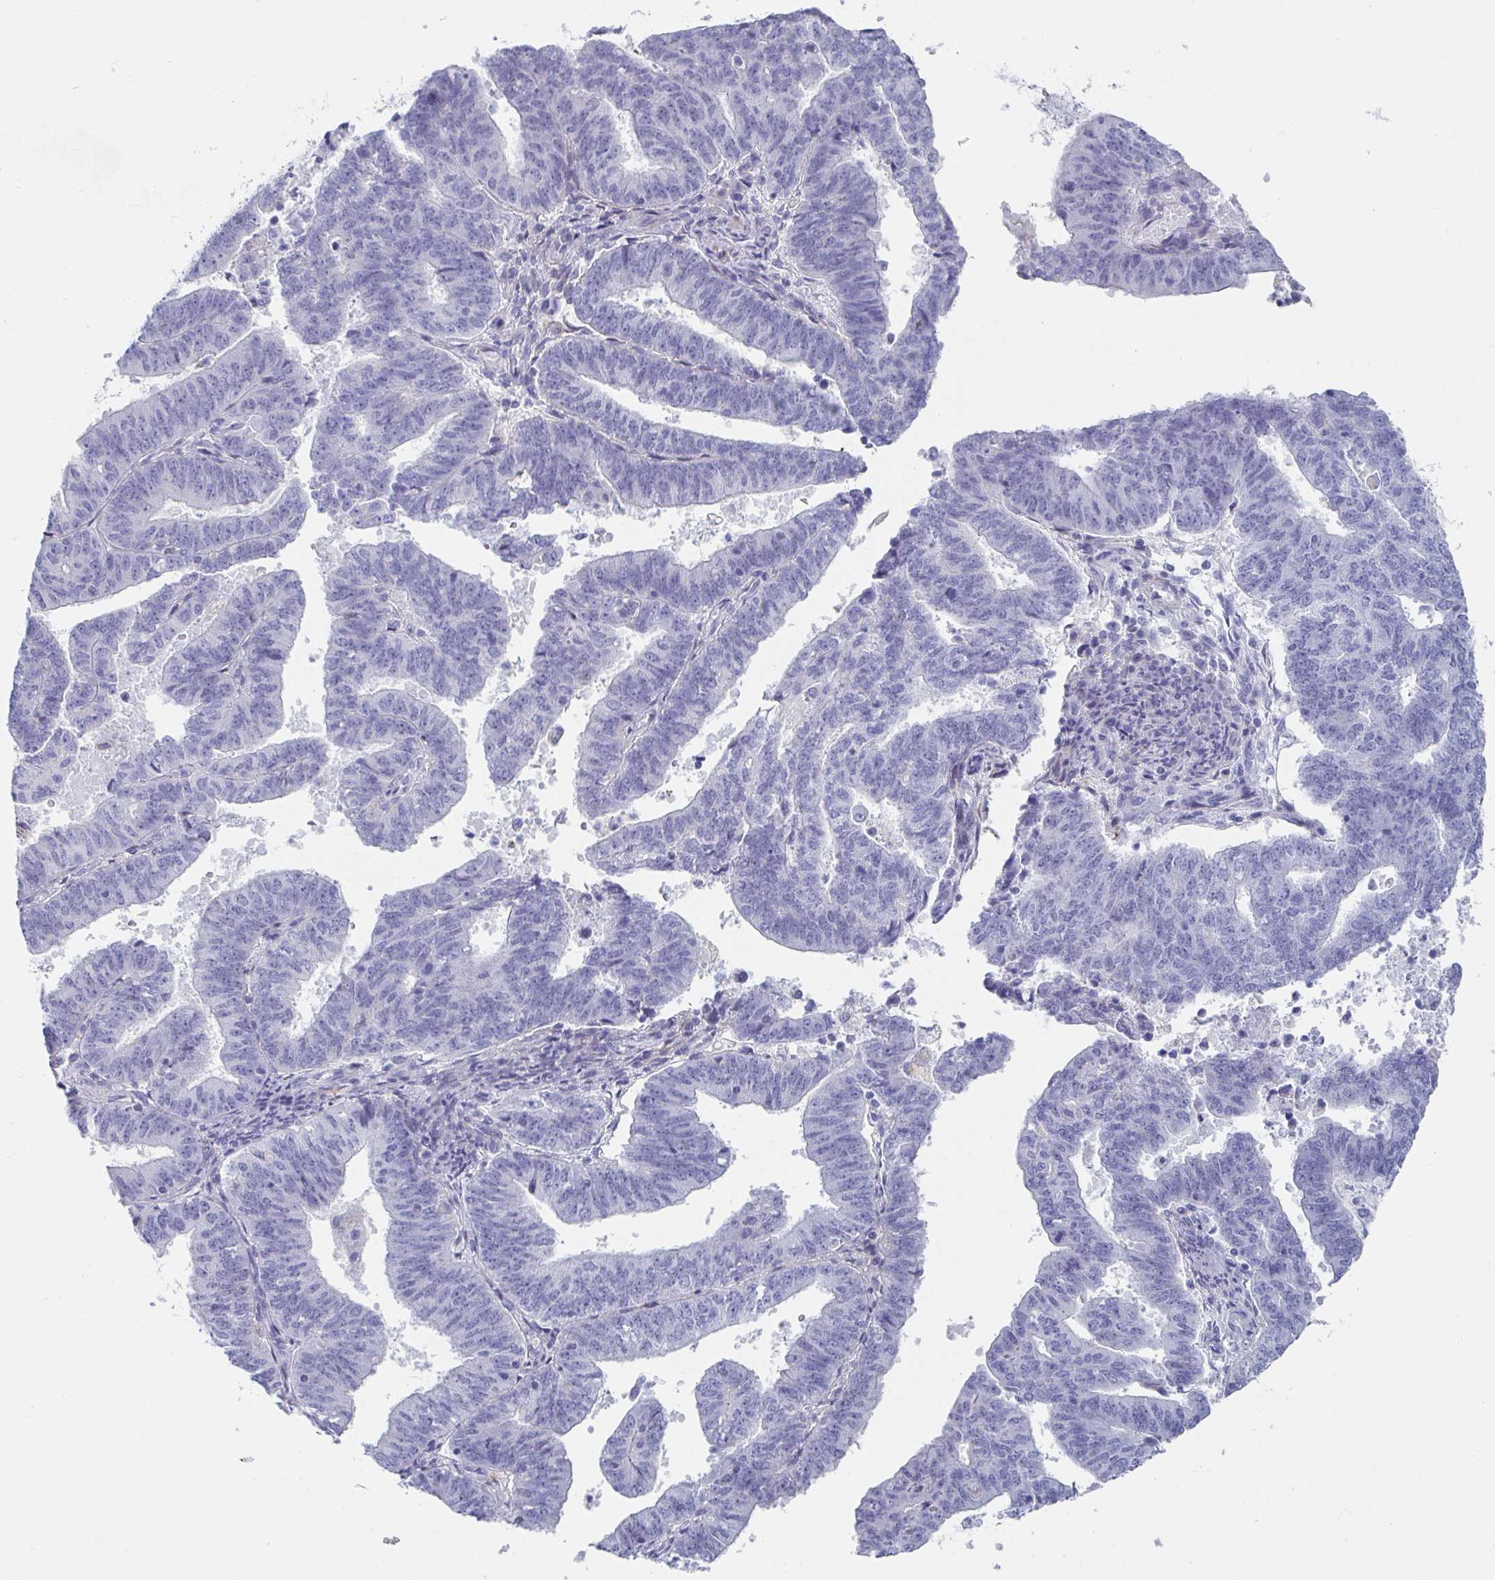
{"staining": {"intensity": "moderate", "quantity": "<25%", "location": "cytoplasmic/membranous"}, "tissue": "endometrial cancer", "cell_type": "Tumor cells", "image_type": "cancer", "snomed": [{"axis": "morphology", "description": "Adenocarcinoma, NOS"}, {"axis": "topography", "description": "Endometrium"}], "caption": "Immunohistochemical staining of endometrial cancer (adenocarcinoma) demonstrates low levels of moderate cytoplasmic/membranous positivity in approximately <25% of tumor cells.", "gene": "ZFP82", "patient": {"sex": "female", "age": 82}}